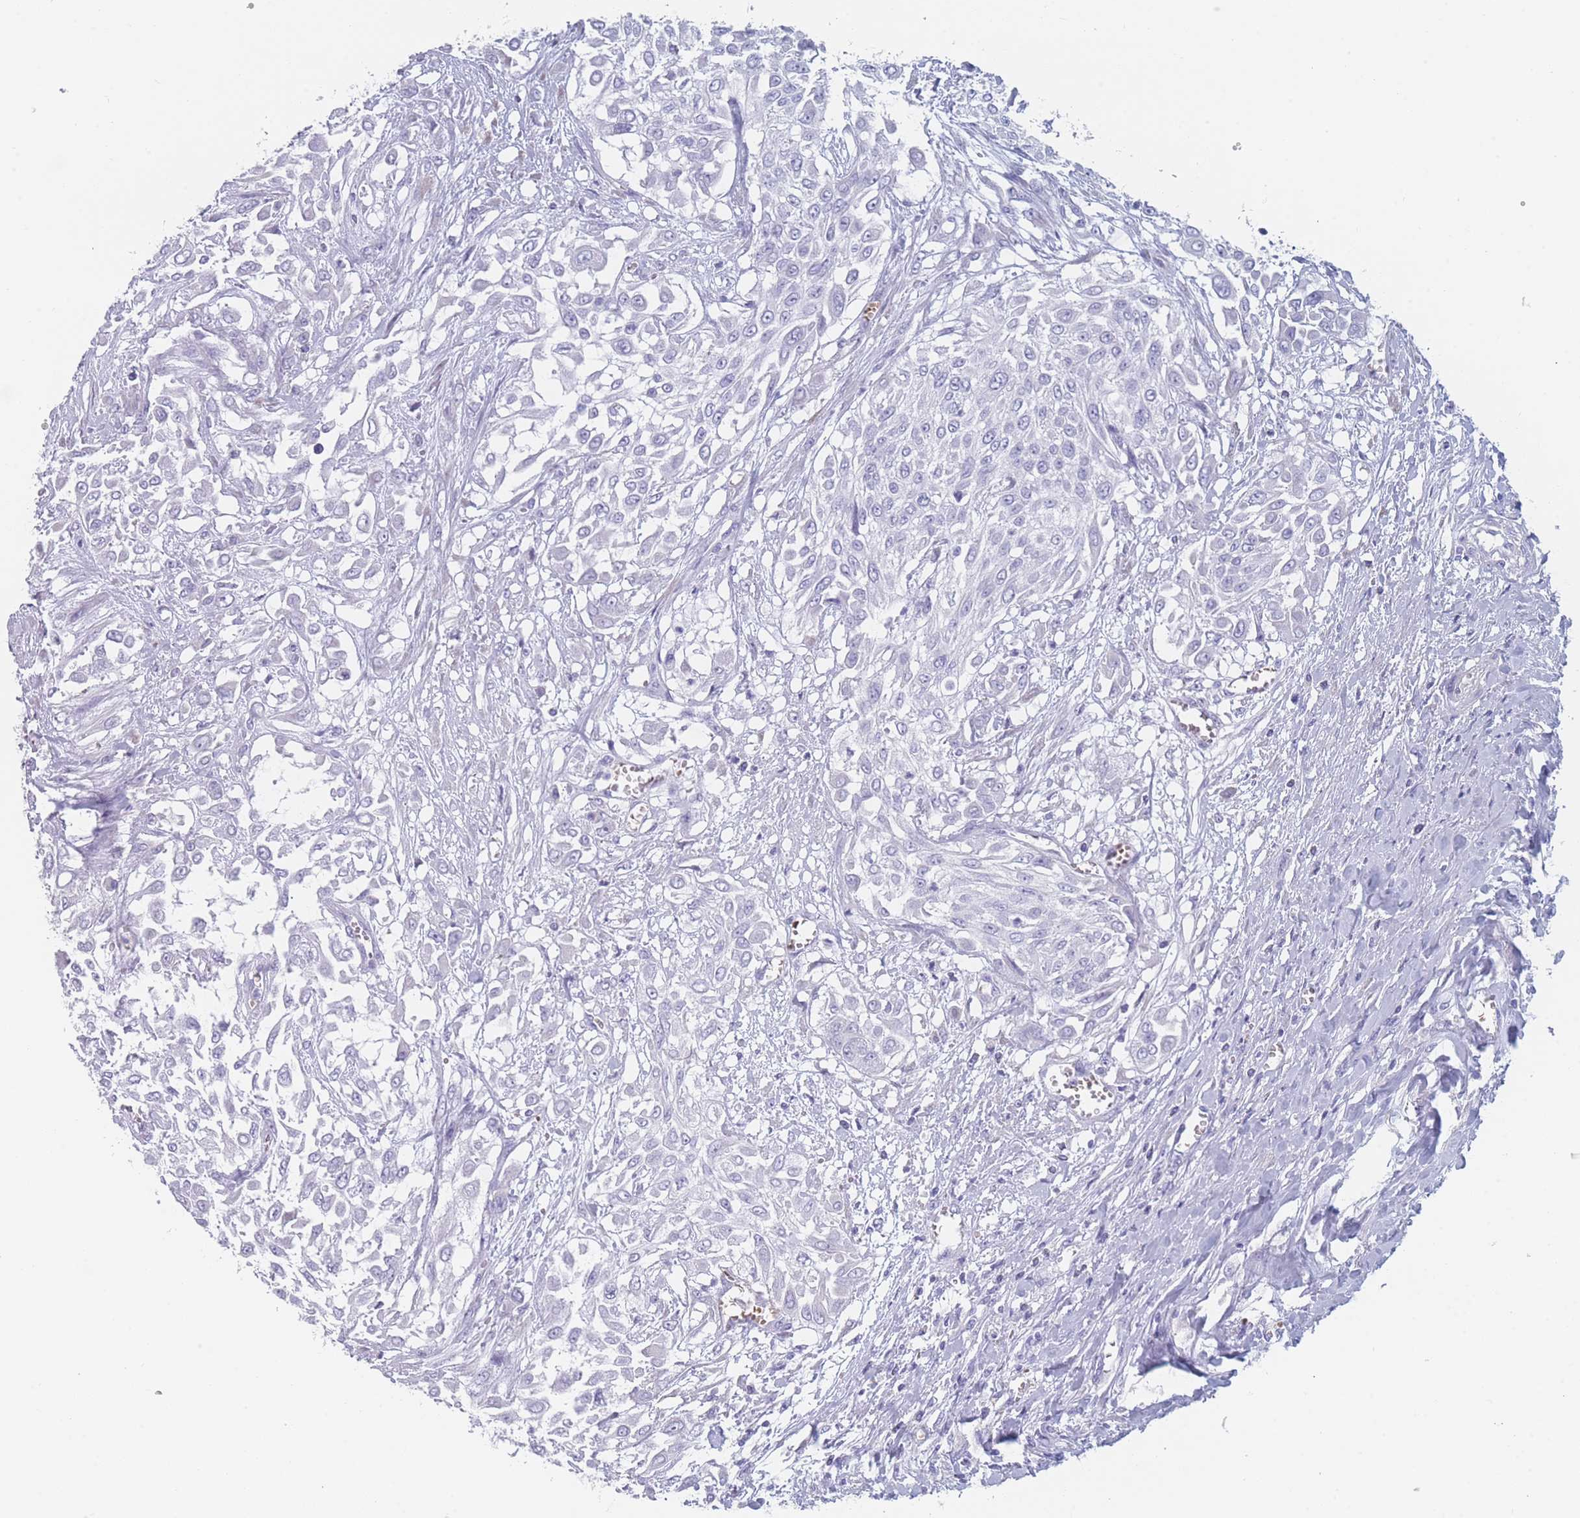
{"staining": {"intensity": "negative", "quantity": "none", "location": "none"}, "tissue": "urothelial cancer", "cell_type": "Tumor cells", "image_type": "cancer", "snomed": [{"axis": "morphology", "description": "Urothelial carcinoma, High grade"}, {"axis": "topography", "description": "Urinary bladder"}], "caption": "Immunohistochemical staining of human urothelial carcinoma (high-grade) shows no significant positivity in tumor cells.", "gene": "OR5D16", "patient": {"sex": "male", "age": 57}}